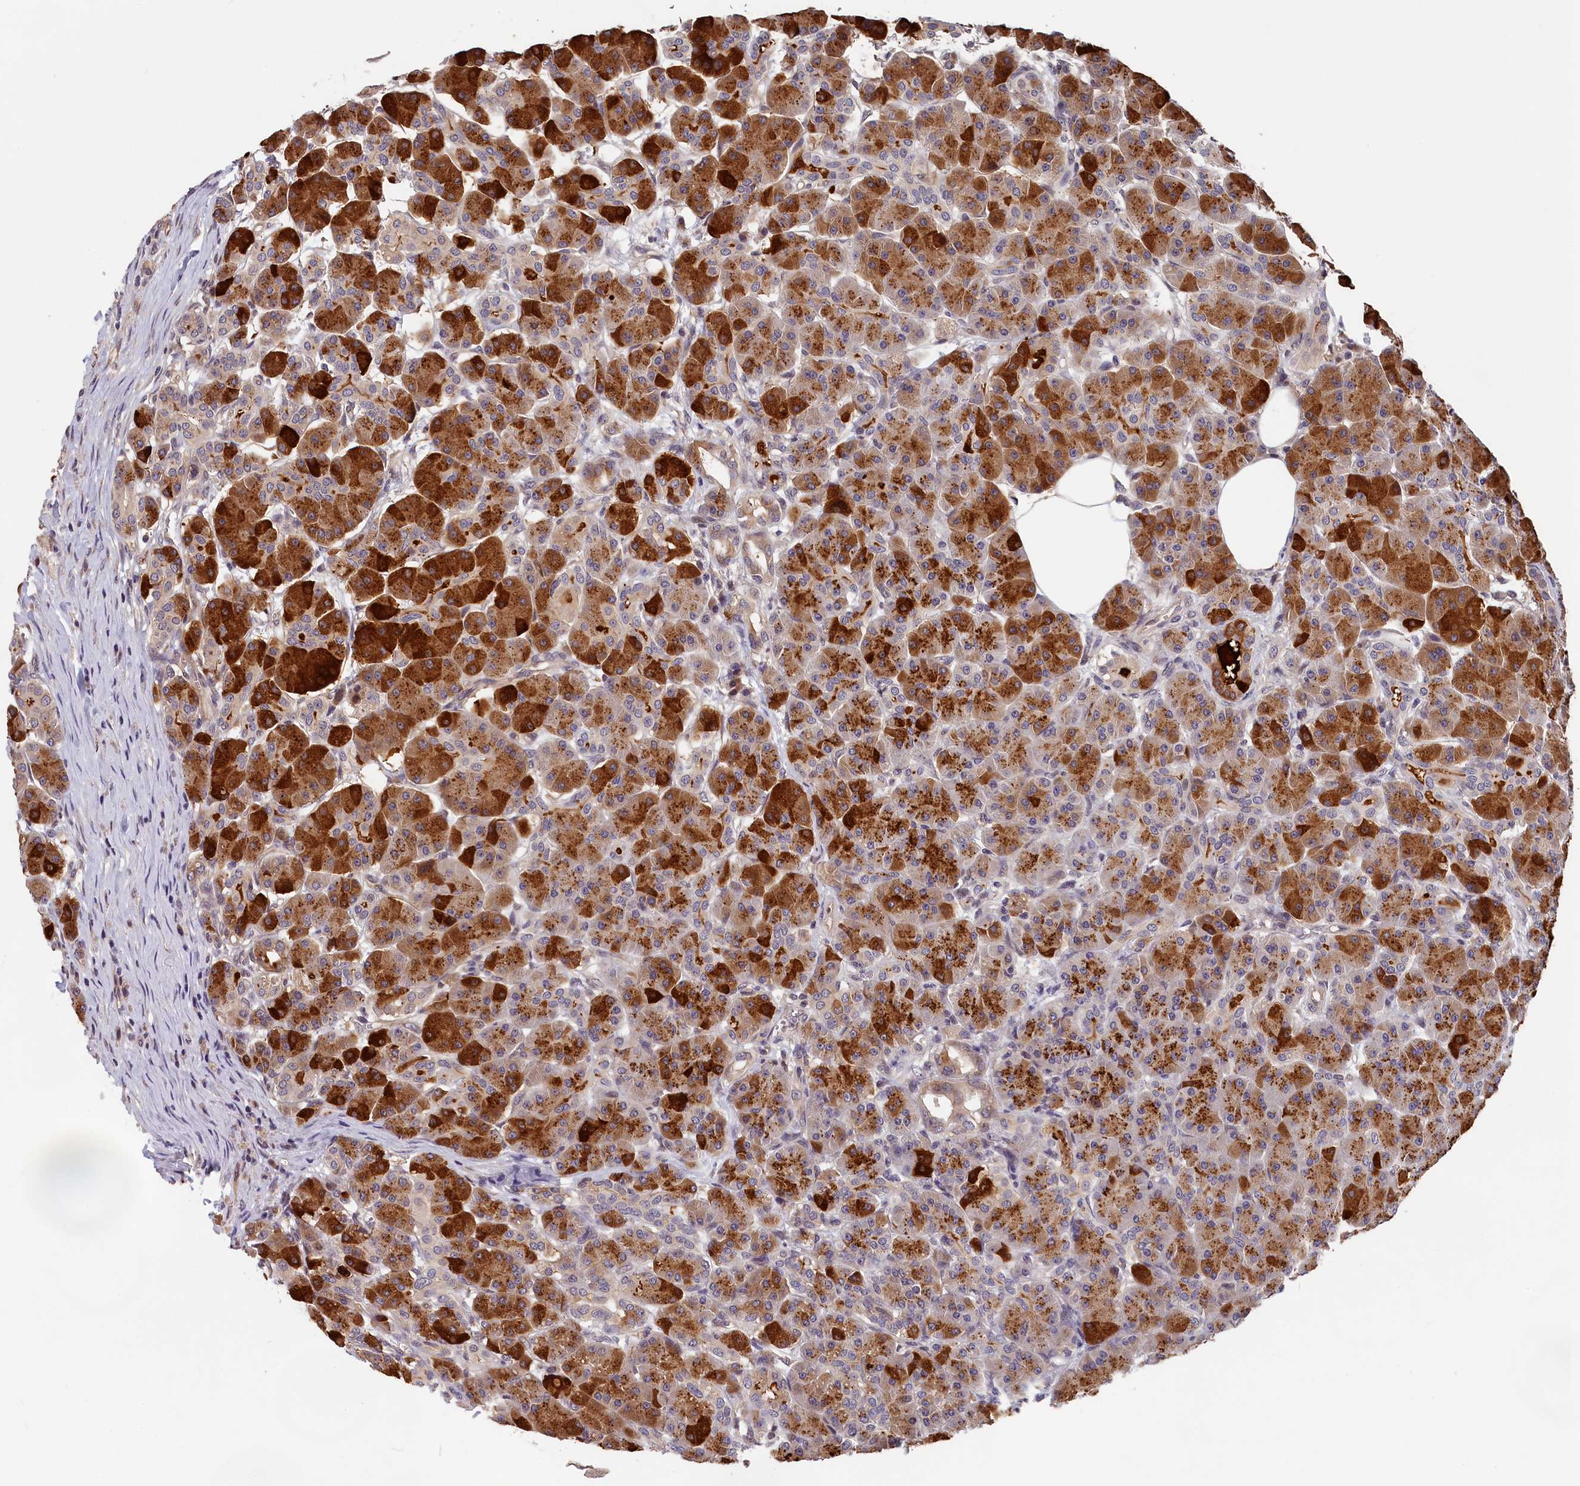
{"staining": {"intensity": "strong", "quantity": ">75%", "location": "cytoplasmic/membranous"}, "tissue": "pancreas", "cell_type": "Exocrine glandular cells", "image_type": "normal", "snomed": [{"axis": "morphology", "description": "Normal tissue, NOS"}, {"axis": "topography", "description": "Pancreas"}], "caption": "Protein expression by immunohistochemistry (IHC) shows strong cytoplasmic/membranous expression in approximately >75% of exocrine glandular cells in benign pancreas.", "gene": "TMEM116", "patient": {"sex": "male", "age": 63}}